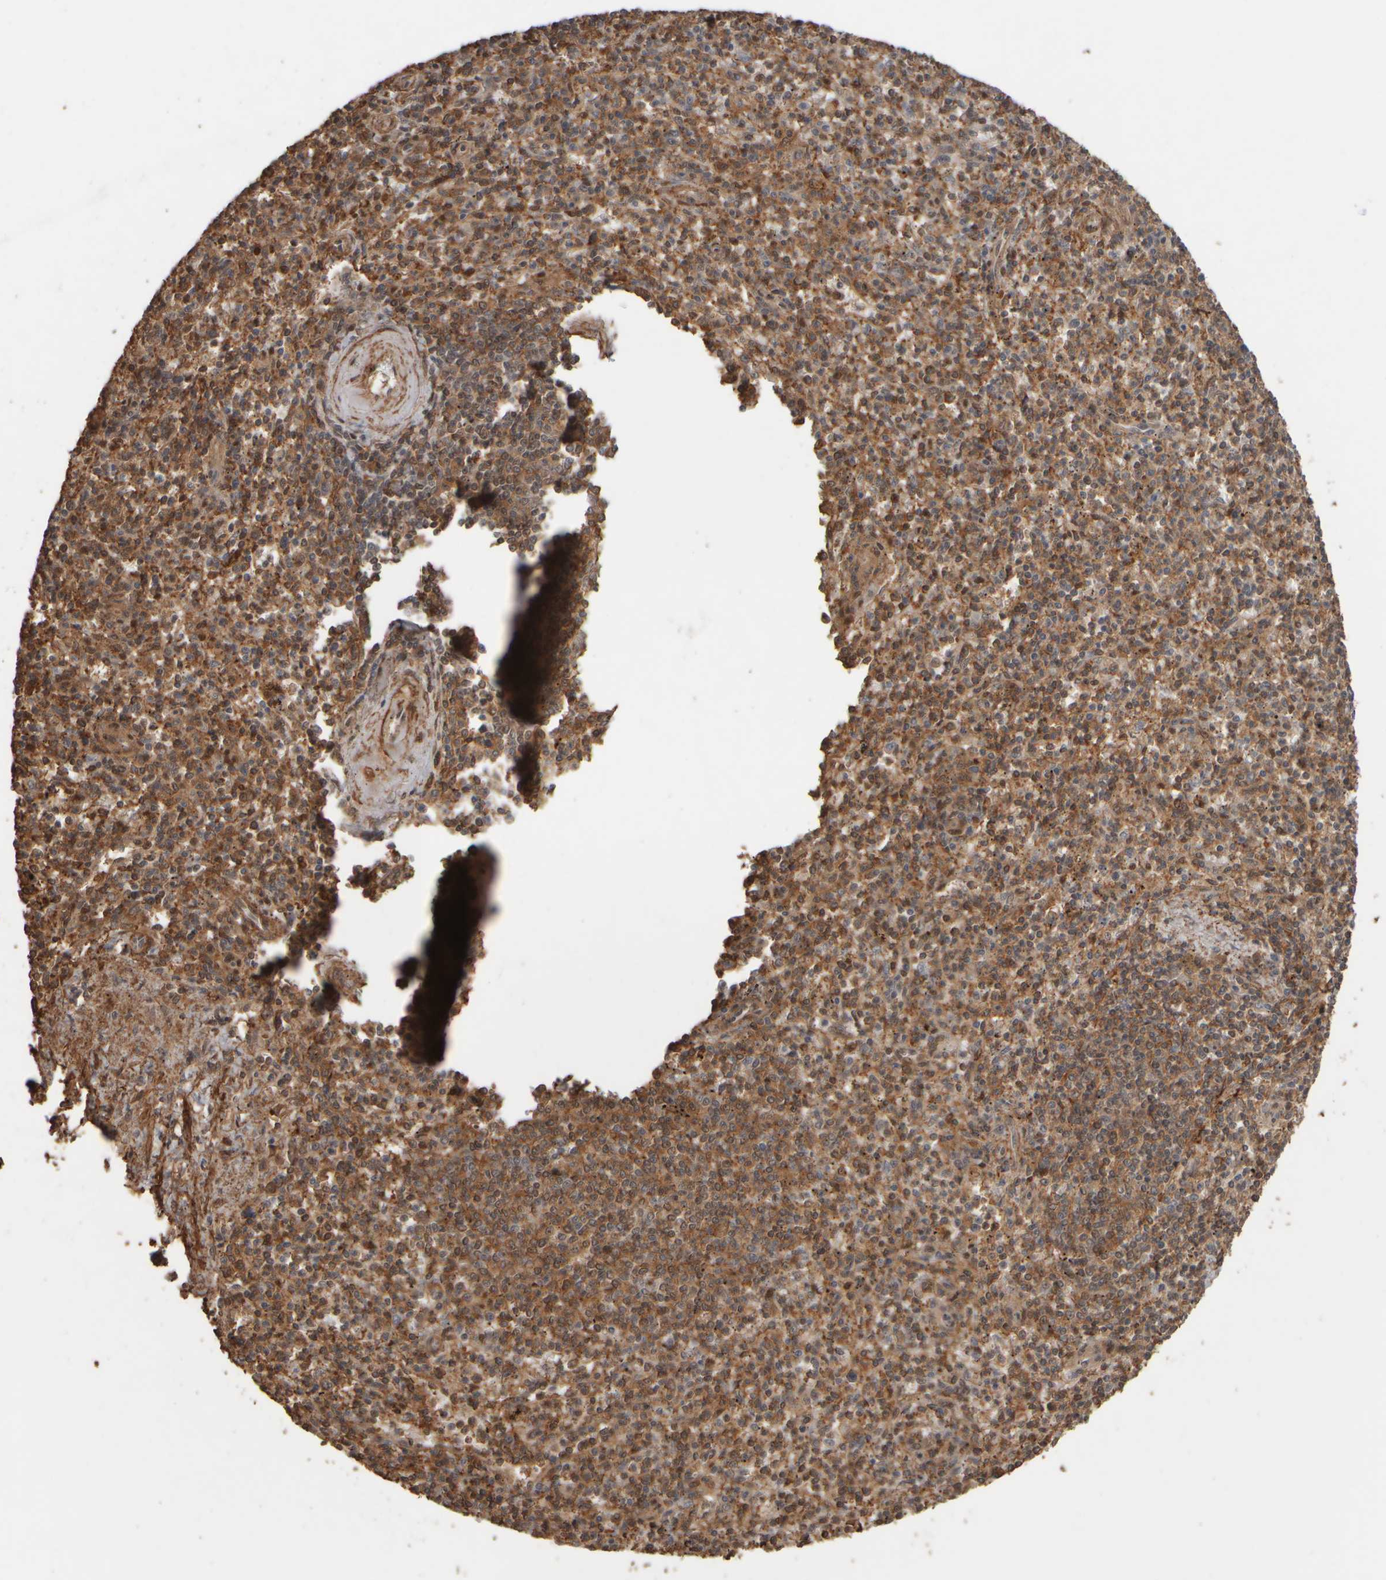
{"staining": {"intensity": "moderate", "quantity": ">75%", "location": "cytoplasmic/membranous,nuclear"}, "tissue": "spleen", "cell_type": "Cells in red pulp", "image_type": "normal", "snomed": [{"axis": "morphology", "description": "Normal tissue, NOS"}, {"axis": "topography", "description": "Spleen"}], "caption": "Brown immunohistochemical staining in benign human spleen demonstrates moderate cytoplasmic/membranous,nuclear staining in about >75% of cells in red pulp. Nuclei are stained in blue.", "gene": "SPHK1", "patient": {"sex": "male", "age": 72}}